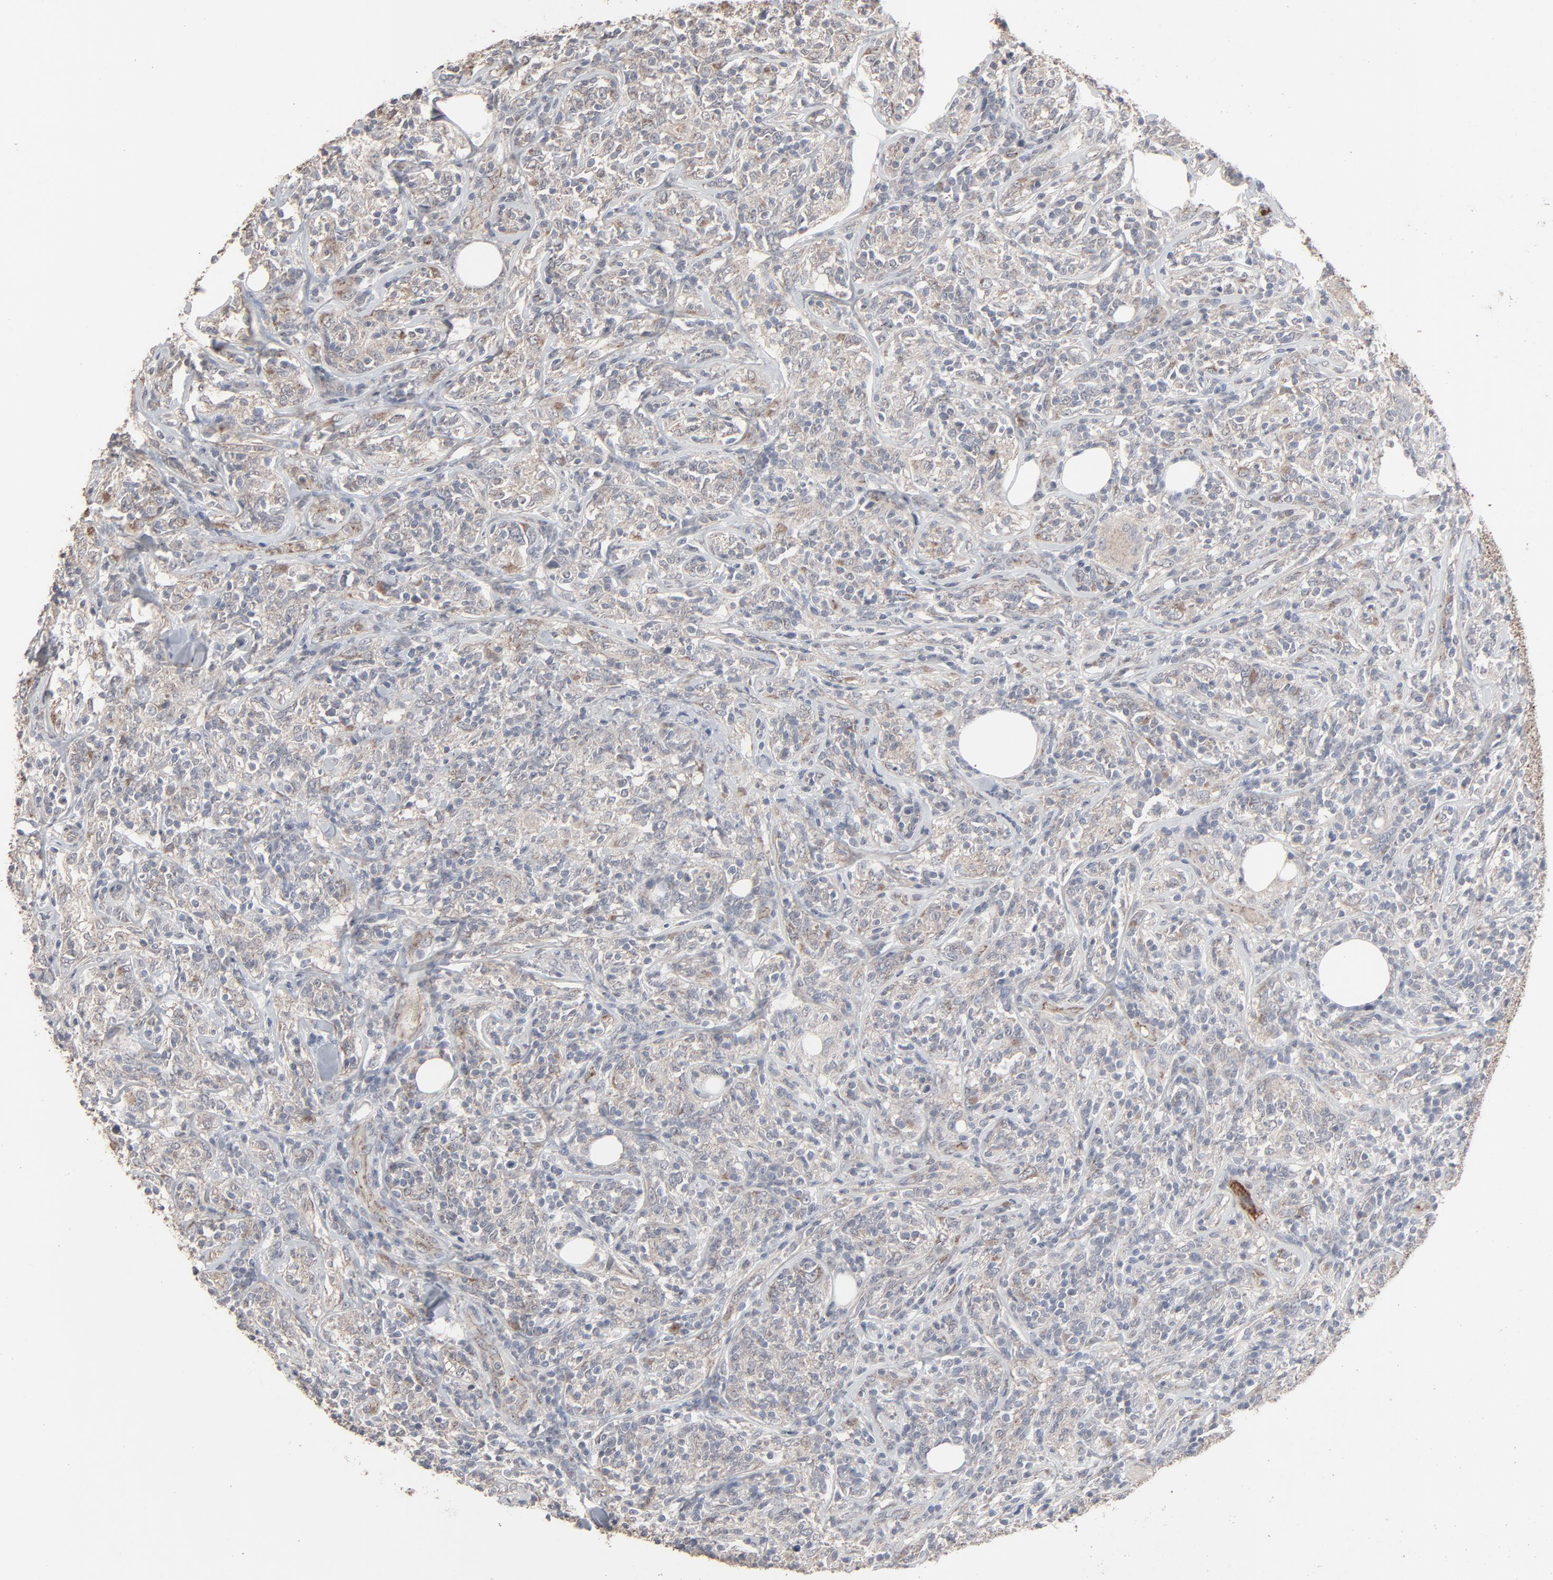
{"staining": {"intensity": "weak", "quantity": "25%-75%", "location": "cytoplasmic/membranous"}, "tissue": "lymphoma", "cell_type": "Tumor cells", "image_type": "cancer", "snomed": [{"axis": "morphology", "description": "Malignant lymphoma, non-Hodgkin's type, High grade"}, {"axis": "topography", "description": "Lymph node"}], "caption": "DAB immunohistochemical staining of human lymphoma reveals weak cytoplasmic/membranous protein positivity in about 25%-75% of tumor cells.", "gene": "JAM3", "patient": {"sex": "female", "age": 84}}